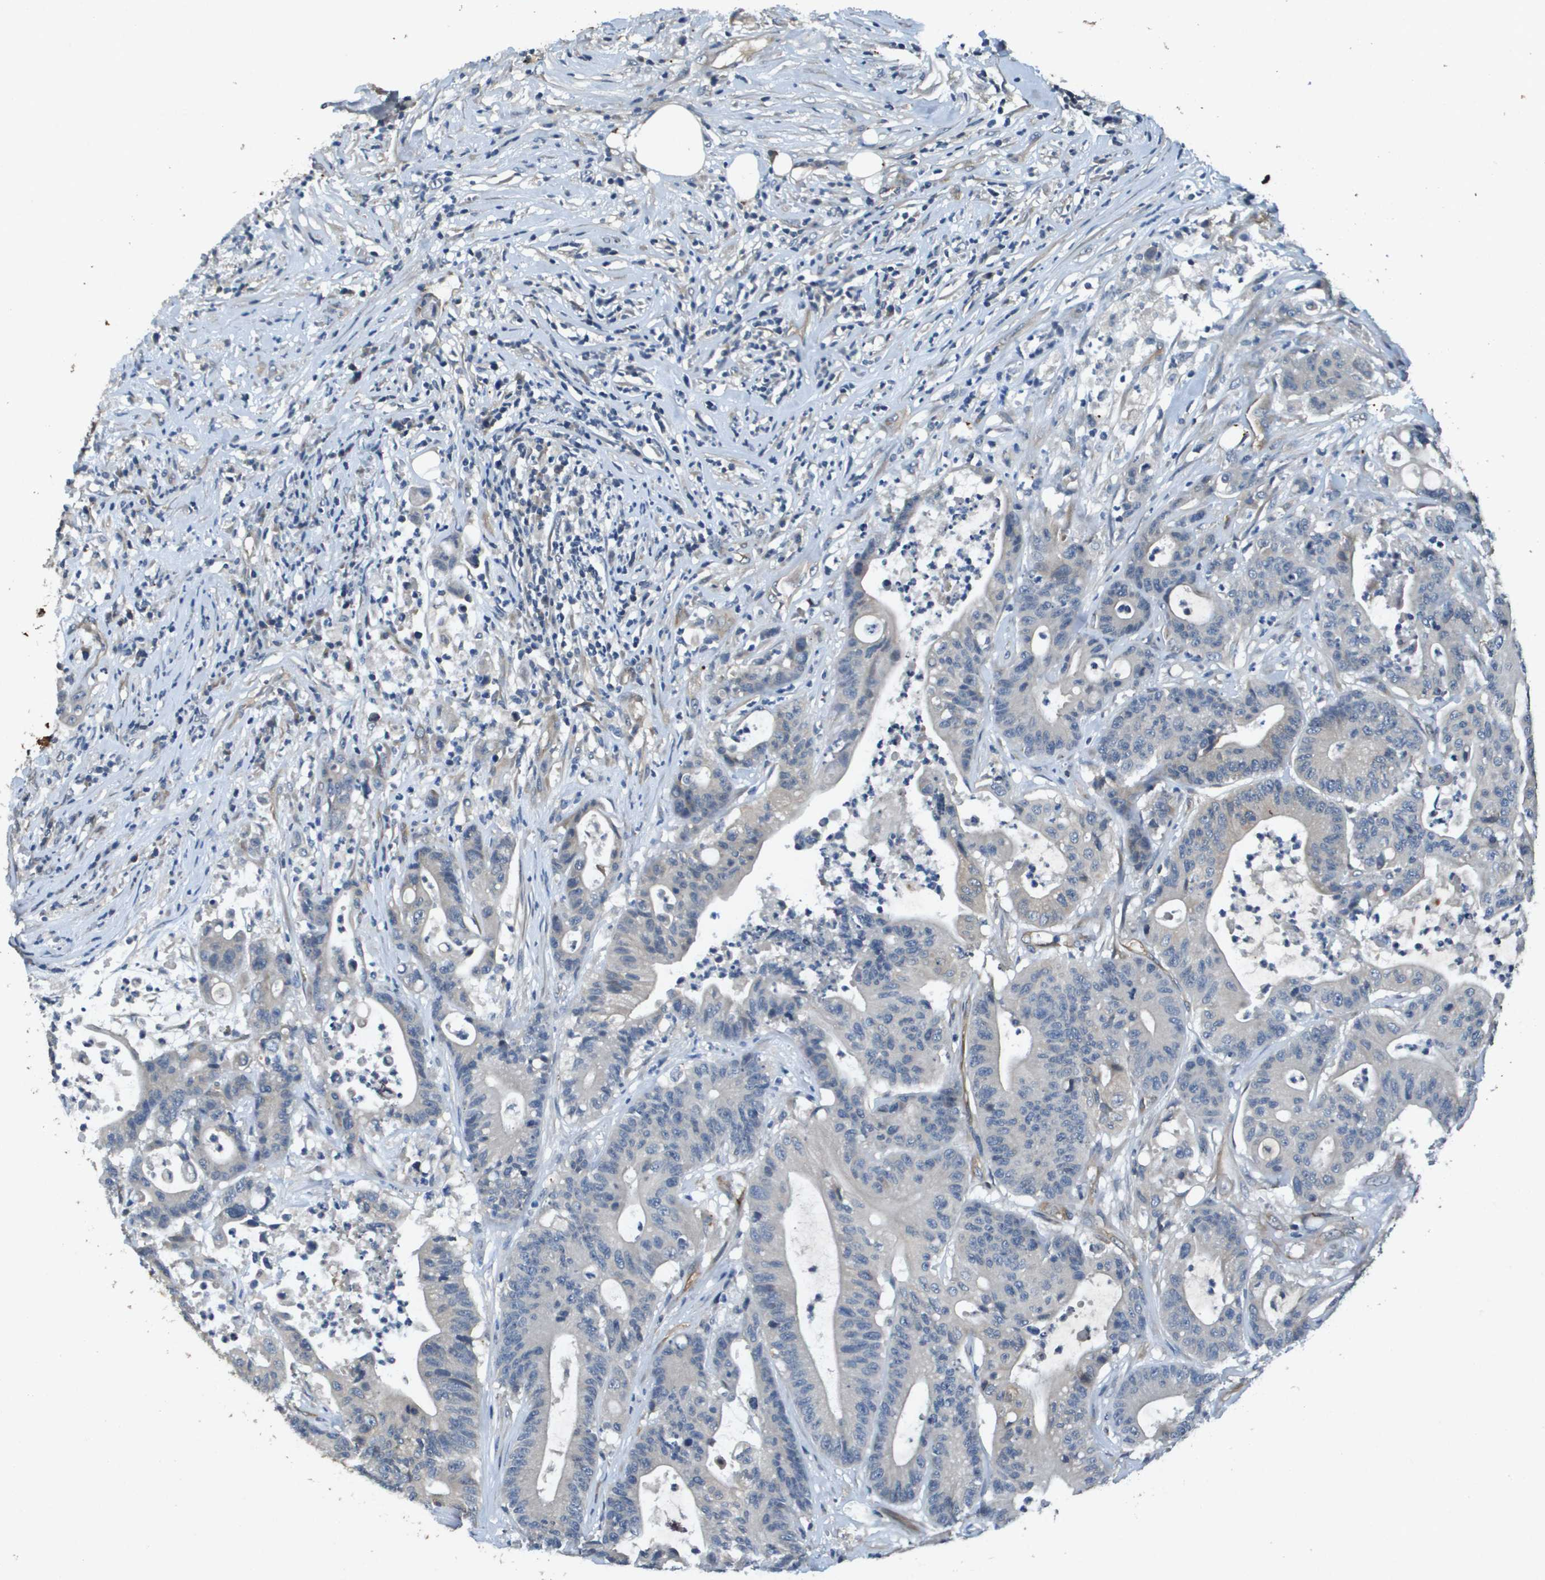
{"staining": {"intensity": "weak", "quantity": "<25%", "location": "cytoplasmic/membranous"}, "tissue": "colorectal cancer", "cell_type": "Tumor cells", "image_type": "cancer", "snomed": [{"axis": "morphology", "description": "Adenocarcinoma, NOS"}, {"axis": "topography", "description": "Colon"}], "caption": "Protein analysis of colorectal cancer demonstrates no significant staining in tumor cells. (Stains: DAB (3,3'-diaminobenzidine) IHC with hematoxylin counter stain, Microscopy: brightfield microscopy at high magnification).", "gene": "PGAP3", "patient": {"sex": "female", "age": 84}}